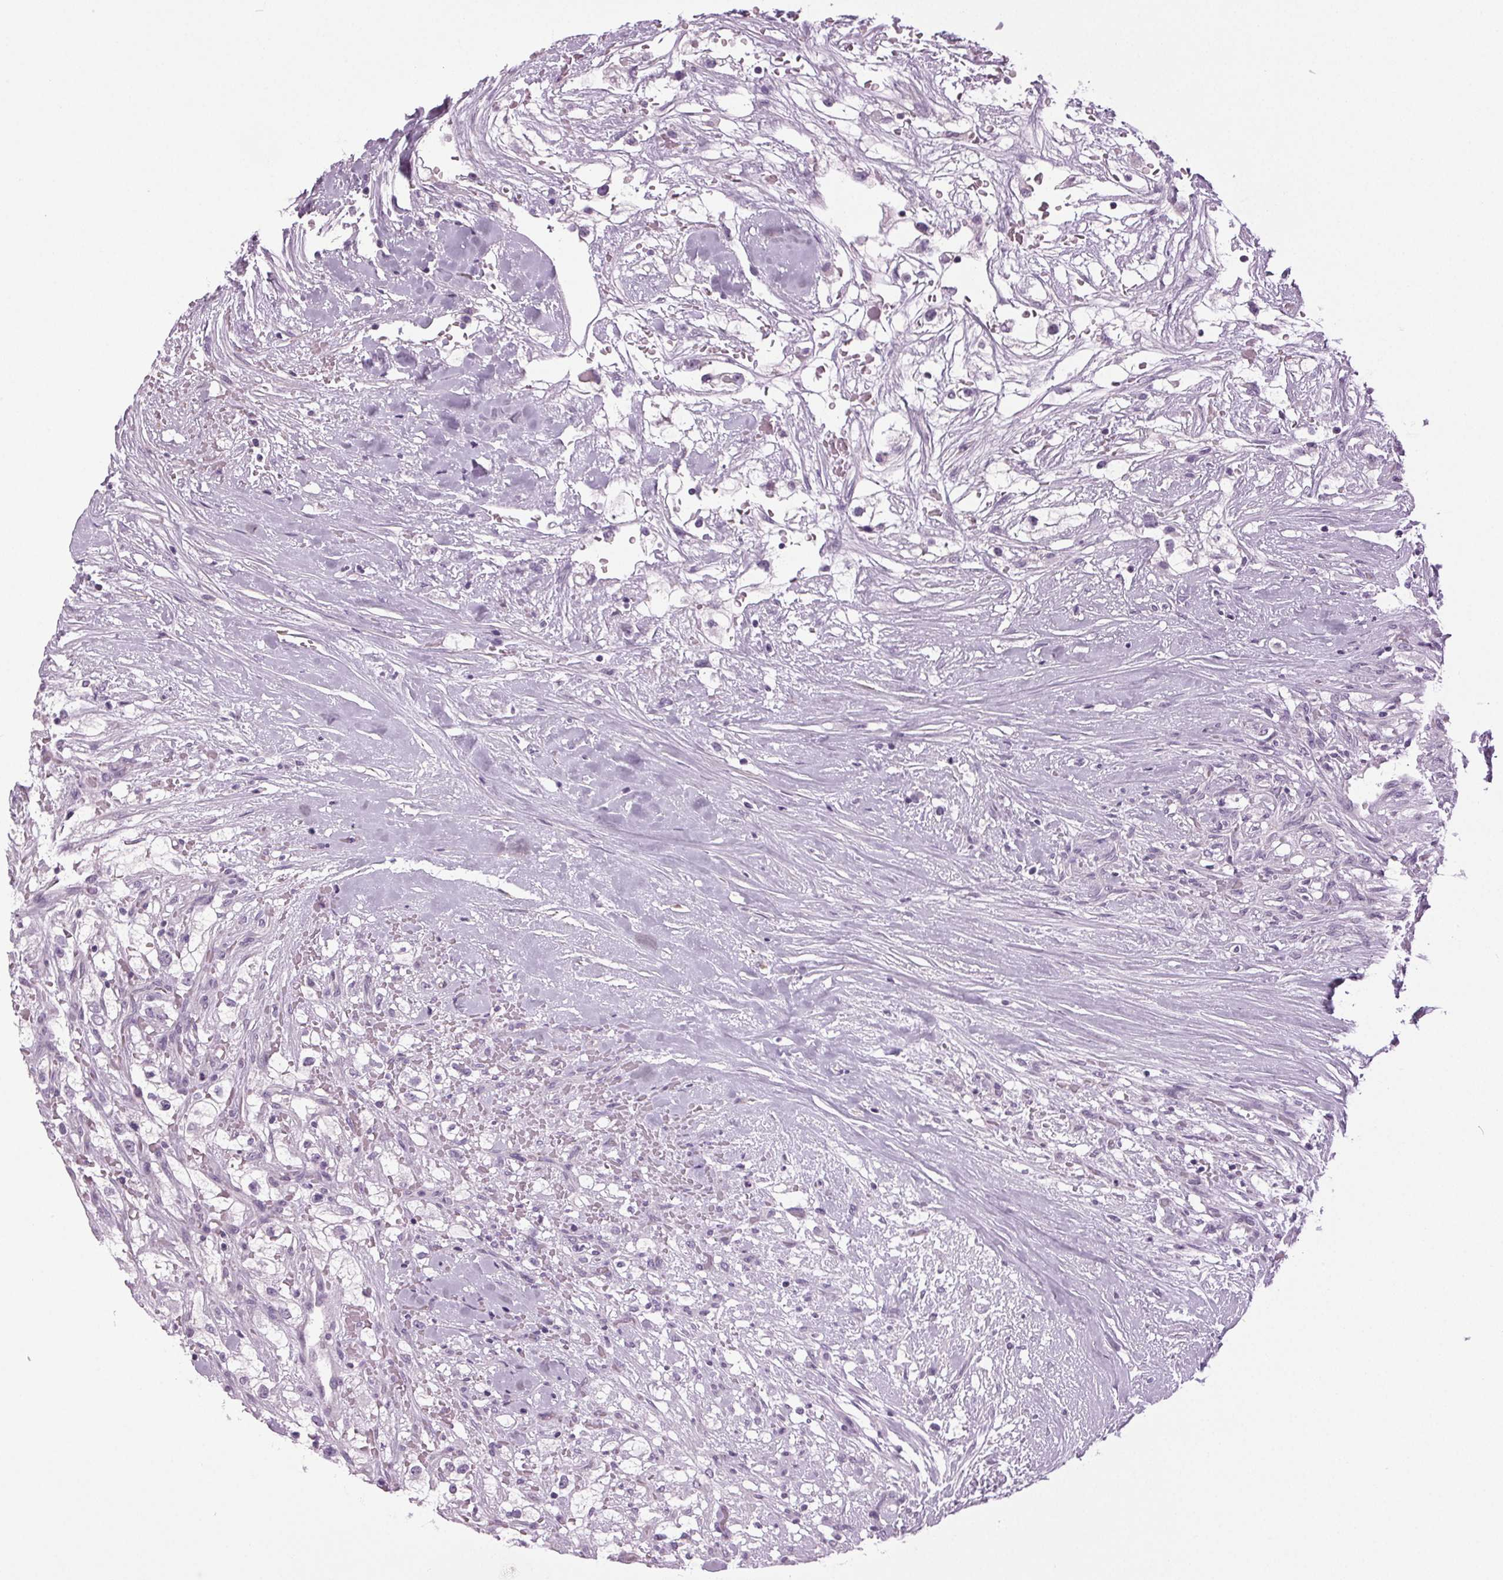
{"staining": {"intensity": "negative", "quantity": "none", "location": "none"}, "tissue": "renal cancer", "cell_type": "Tumor cells", "image_type": "cancer", "snomed": [{"axis": "morphology", "description": "Adenocarcinoma, NOS"}, {"axis": "topography", "description": "Kidney"}], "caption": "The immunohistochemistry (IHC) image has no significant expression in tumor cells of renal cancer (adenocarcinoma) tissue.", "gene": "DNAH12", "patient": {"sex": "male", "age": 59}}